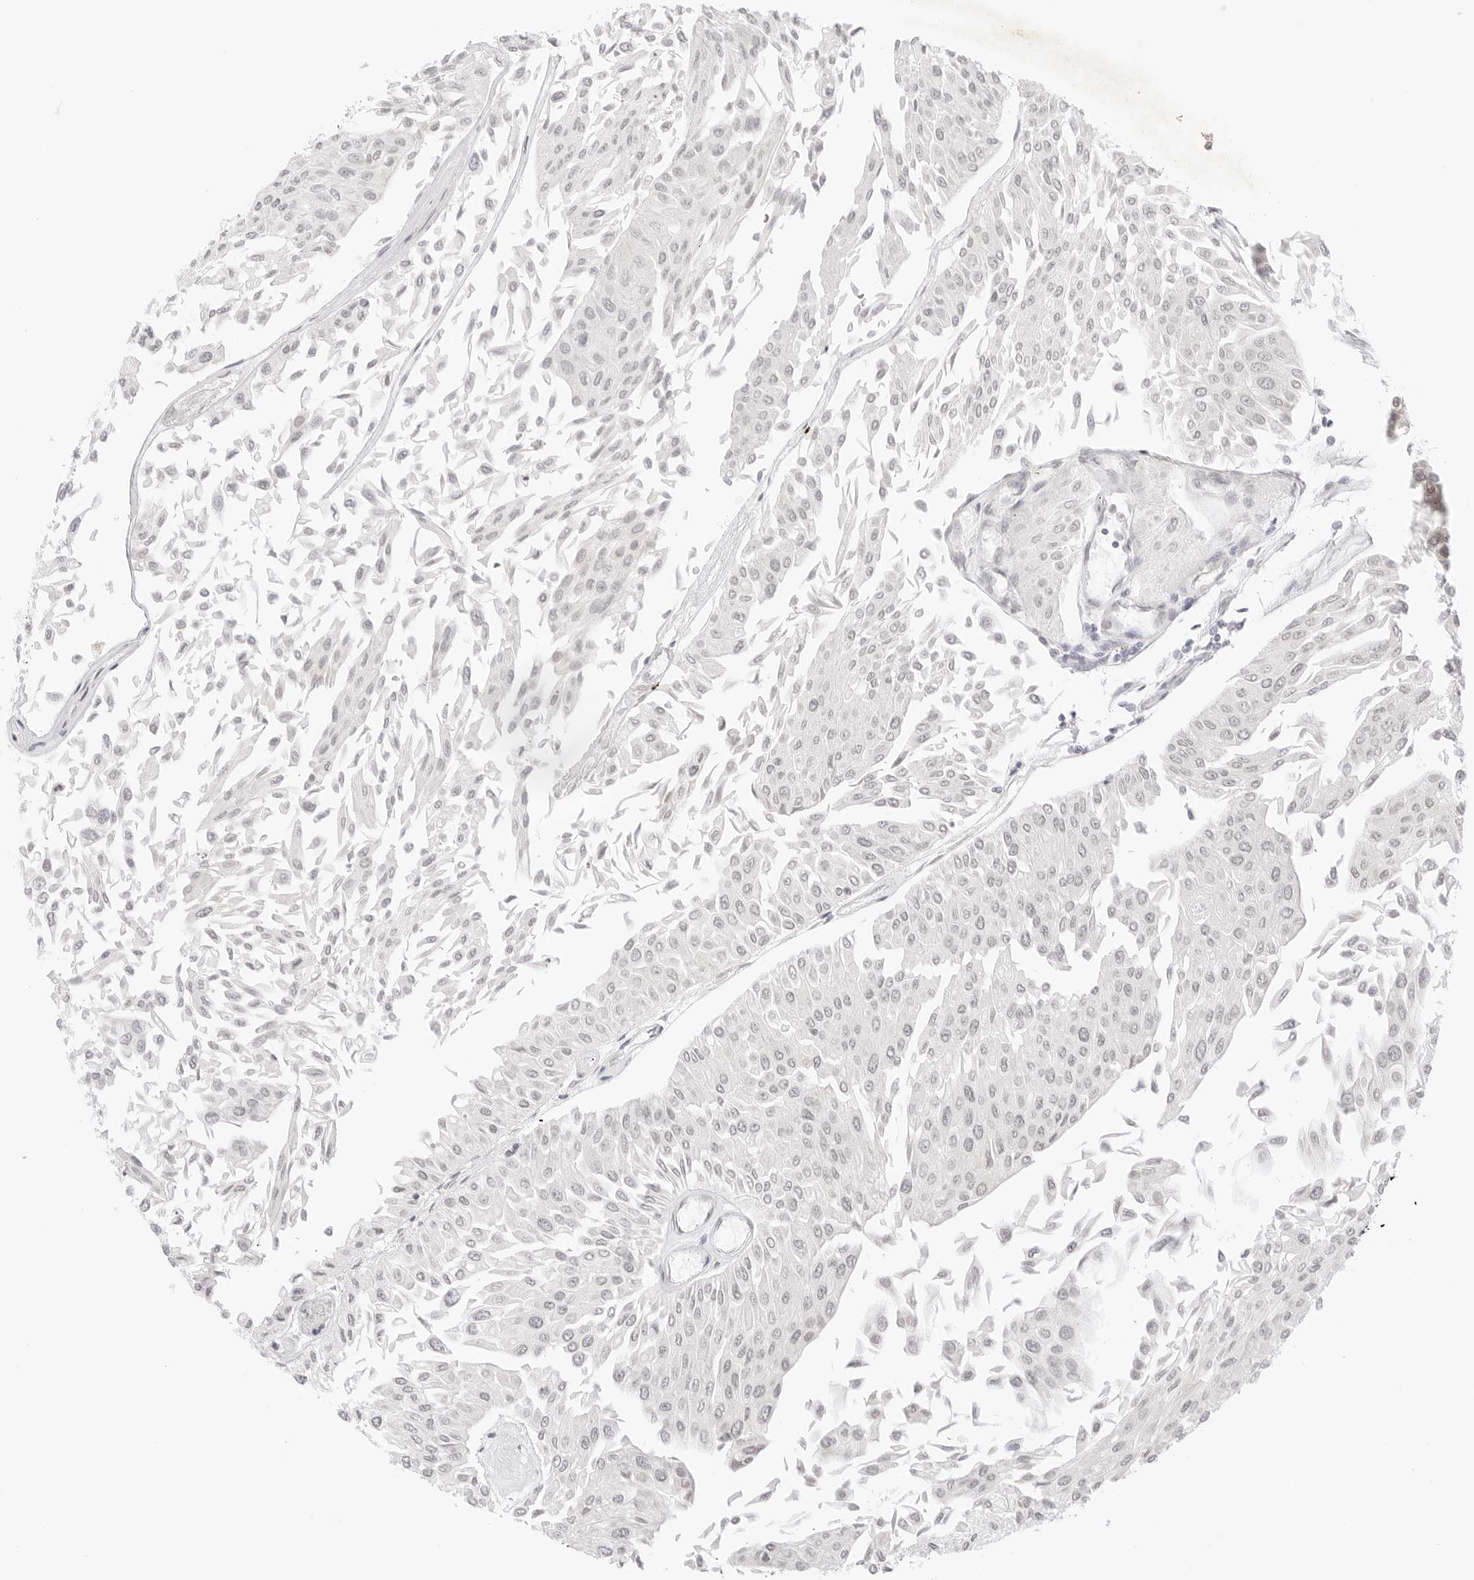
{"staining": {"intensity": "negative", "quantity": "none", "location": "none"}, "tissue": "urothelial cancer", "cell_type": "Tumor cells", "image_type": "cancer", "snomed": [{"axis": "morphology", "description": "Urothelial carcinoma, Low grade"}, {"axis": "topography", "description": "Urinary bladder"}], "caption": "The IHC photomicrograph has no significant expression in tumor cells of urothelial carcinoma (low-grade) tissue.", "gene": "XKR4", "patient": {"sex": "male", "age": 67}}